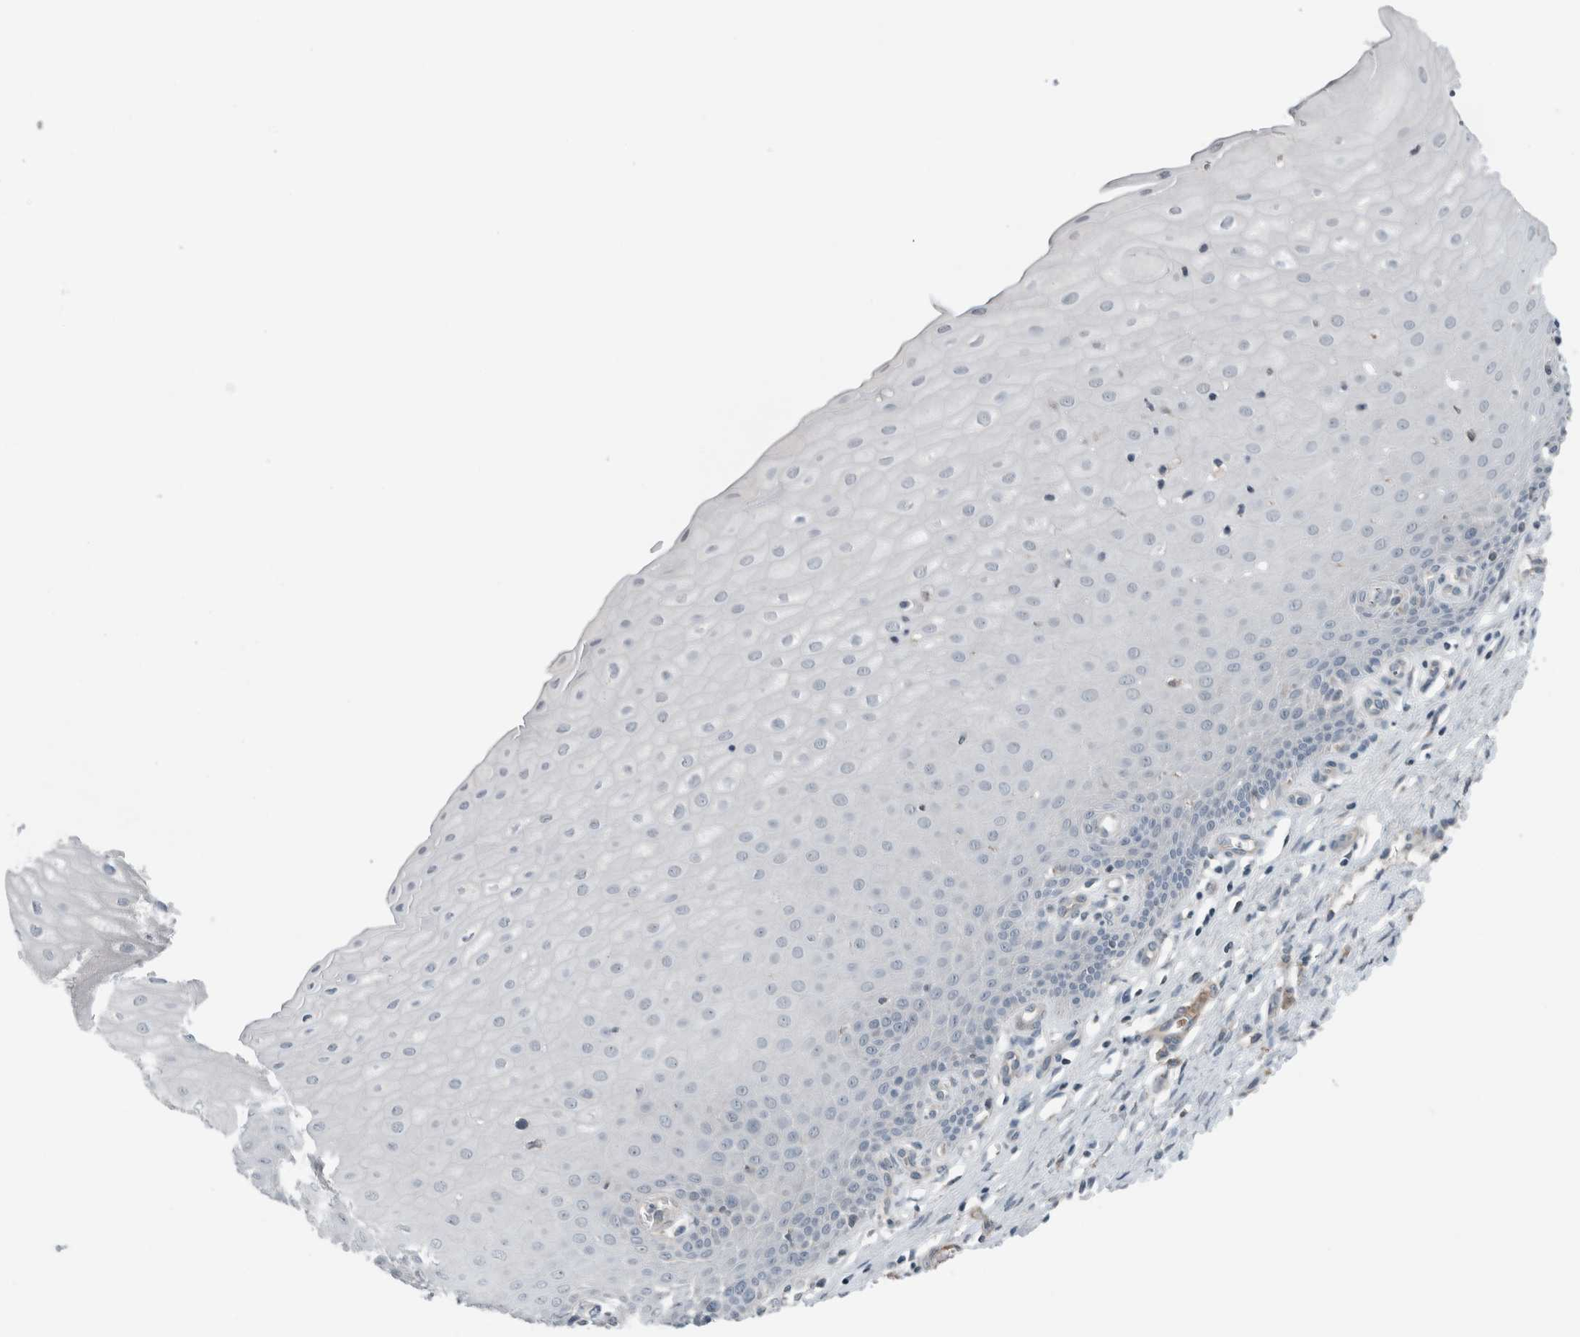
{"staining": {"intensity": "negative", "quantity": "none", "location": "none"}, "tissue": "cervix", "cell_type": "Glandular cells", "image_type": "normal", "snomed": [{"axis": "morphology", "description": "Normal tissue, NOS"}, {"axis": "topography", "description": "Cervix"}], "caption": "Immunohistochemistry photomicrograph of normal cervix: cervix stained with DAB (3,3'-diaminobenzidine) reveals no significant protein staining in glandular cells. (DAB immunohistochemistry, high magnification).", "gene": "JADE2", "patient": {"sex": "female", "age": 55}}